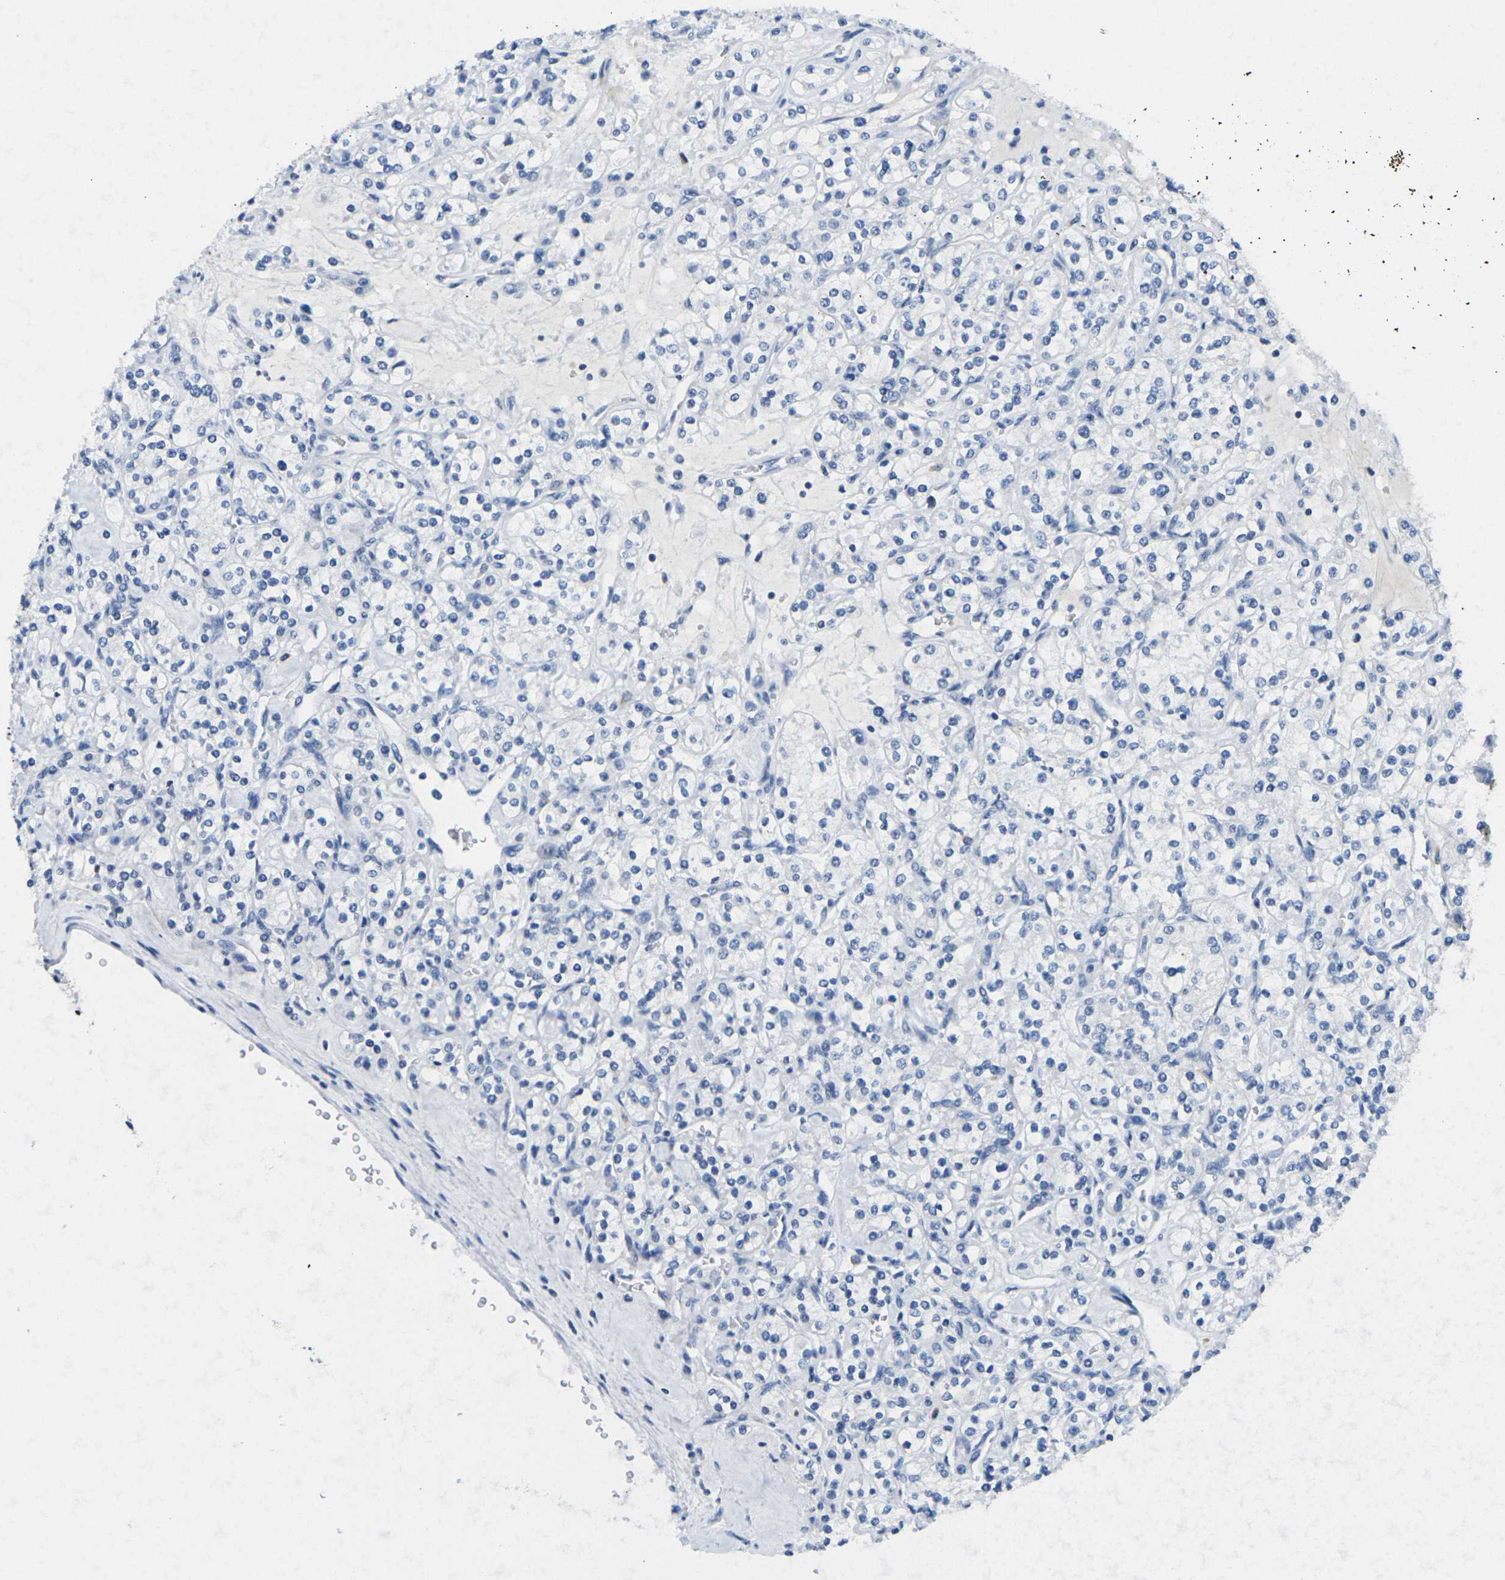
{"staining": {"intensity": "negative", "quantity": "none", "location": "none"}, "tissue": "renal cancer", "cell_type": "Tumor cells", "image_type": "cancer", "snomed": [{"axis": "morphology", "description": "Adenocarcinoma, NOS"}, {"axis": "topography", "description": "Kidney"}], "caption": "Adenocarcinoma (renal) was stained to show a protein in brown. There is no significant staining in tumor cells.", "gene": "FAM3D", "patient": {"sex": "male", "age": 77}}